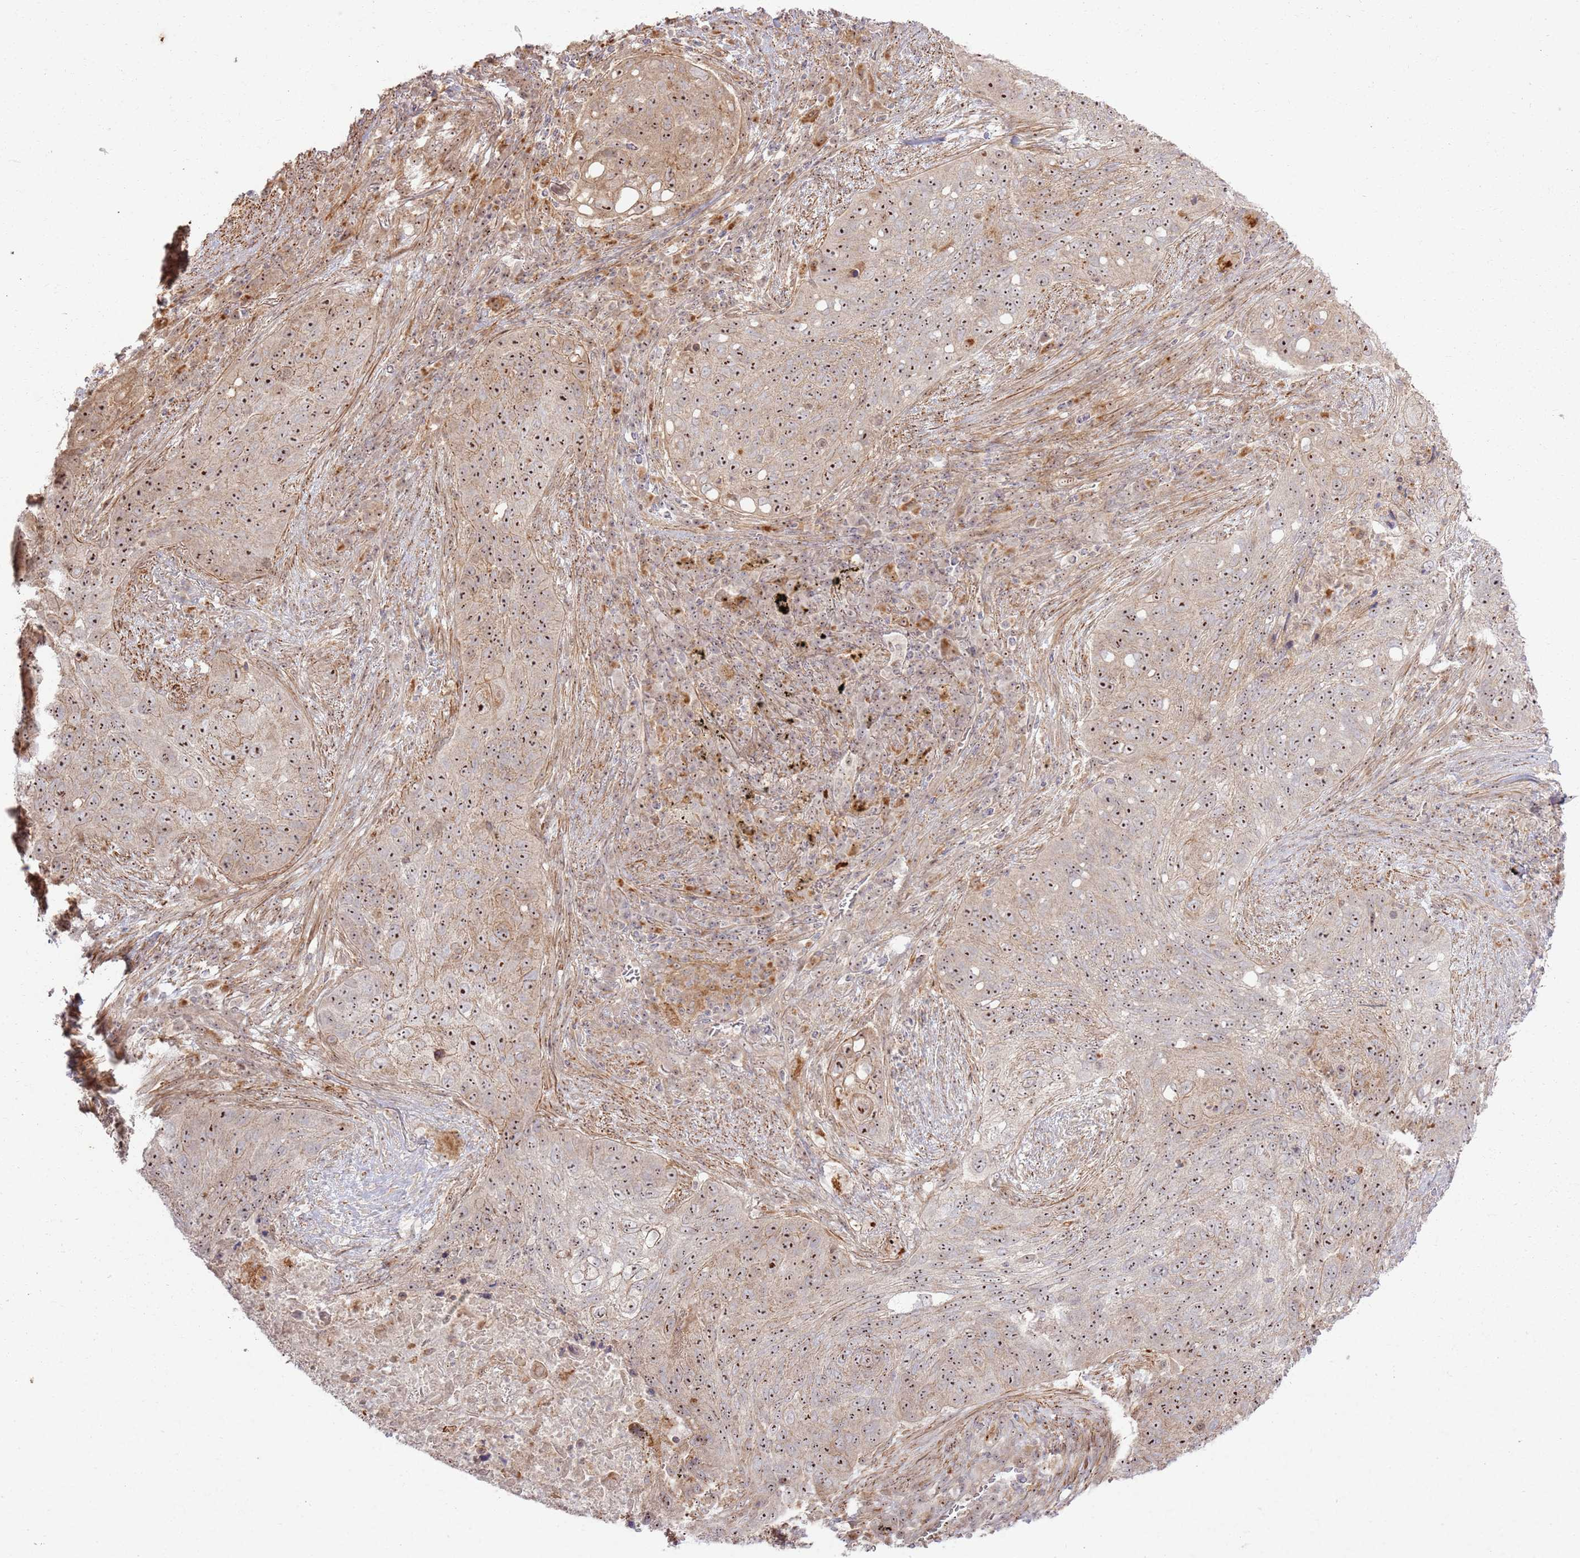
{"staining": {"intensity": "moderate", "quantity": ">75%", "location": "nuclear"}, "tissue": "lung cancer", "cell_type": "Tumor cells", "image_type": "cancer", "snomed": [{"axis": "morphology", "description": "Squamous cell carcinoma, NOS"}, {"axis": "topography", "description": "Lung"}], "caption": "Protein positivity by IHC exhibits moderate nuclear positivity in approximately >75% of tumor cells in lung cancer (squamous cell carcinoma).", "gene": "CNPY1", "patient": {"sex": "female", "age": 63}}